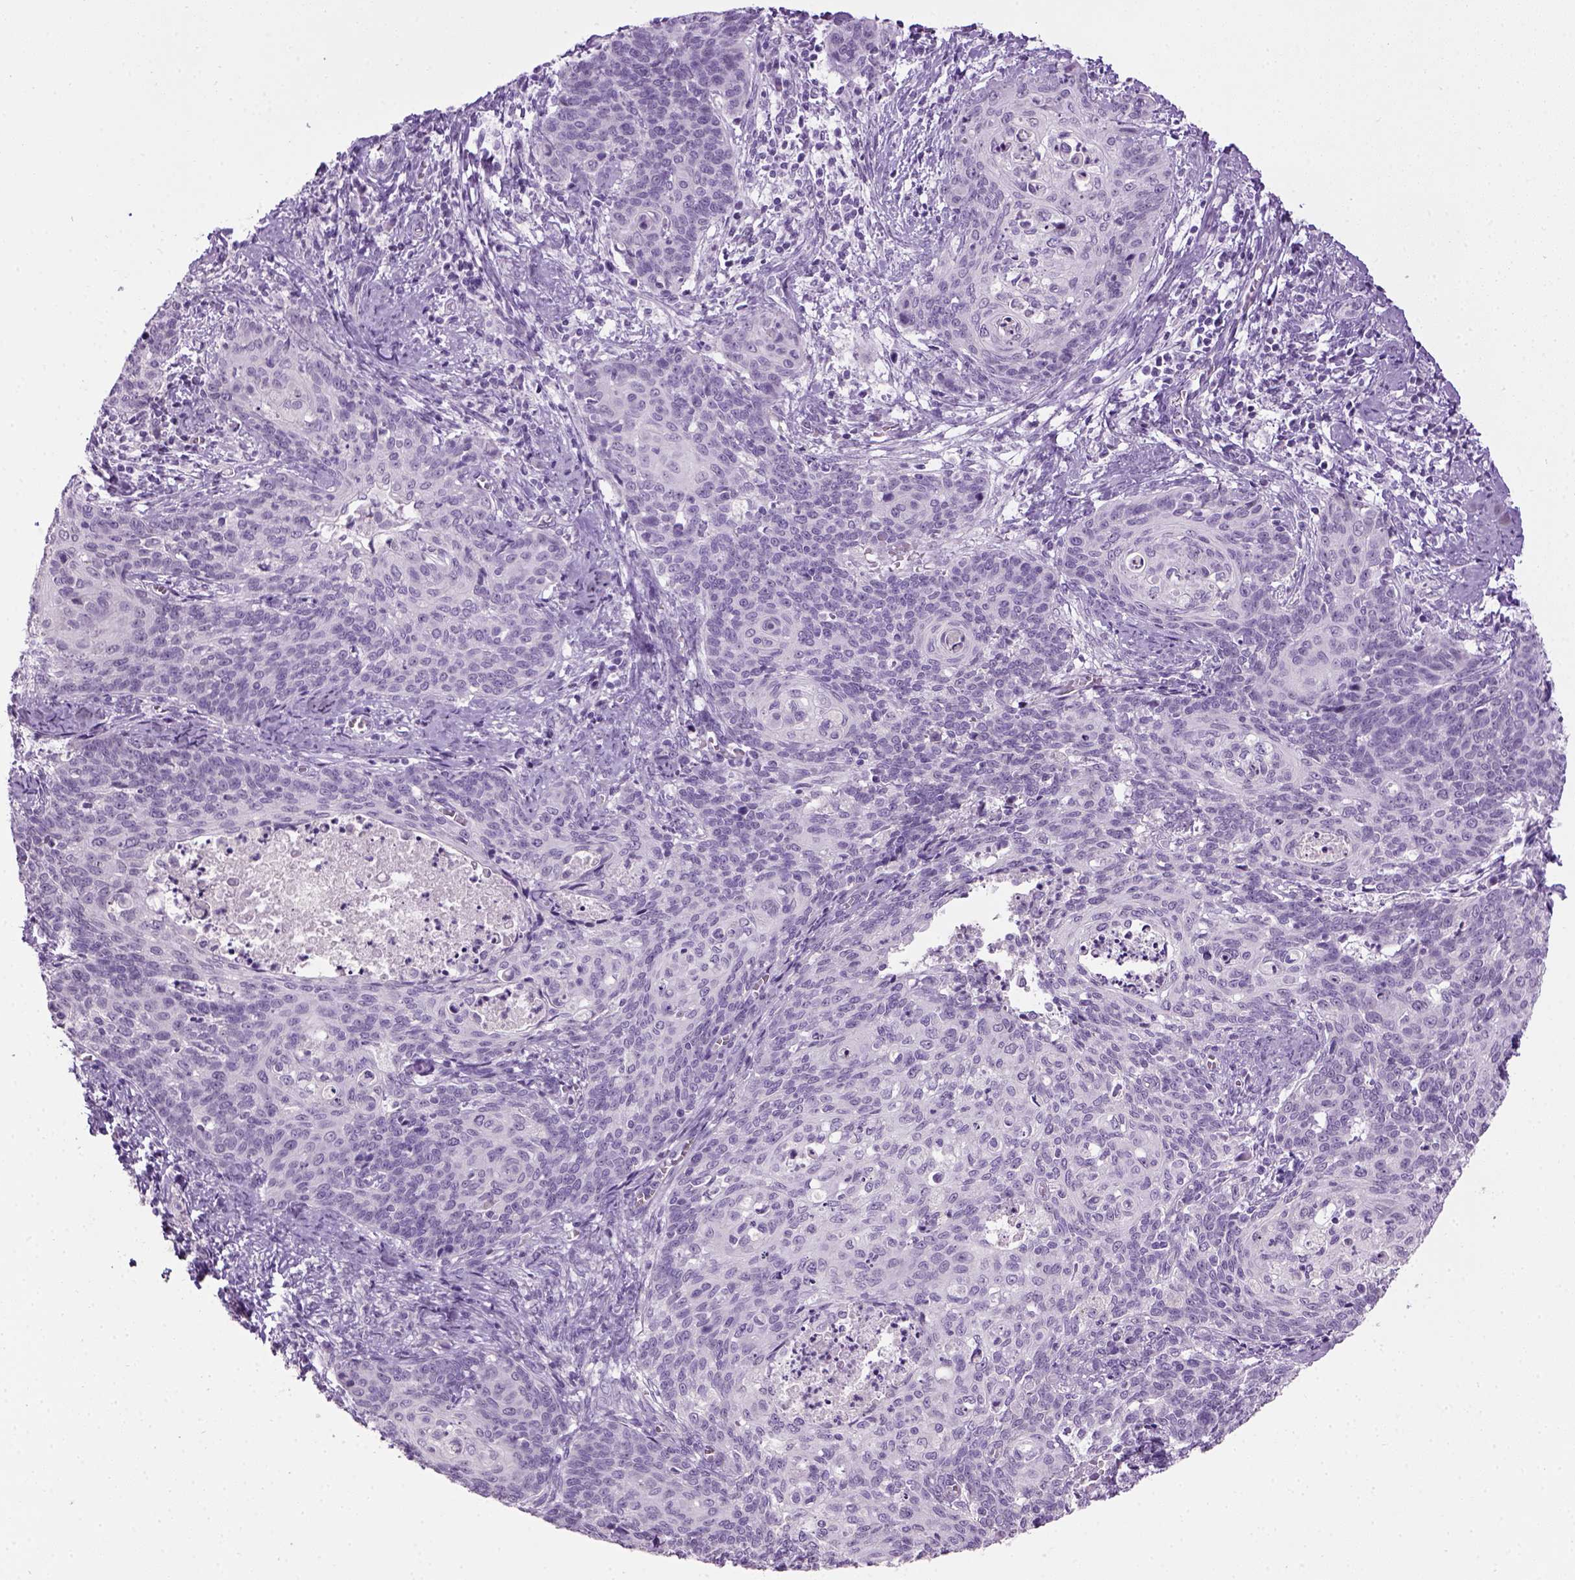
{"staining": {"intensity": "negative", "quantity": "none", "location": "none"}, "tissue": "cervical cancer", "cell_type": "Tumor cells", "image_type": "cancer", "snomed": [{"axis": "morphology", "description": "Normal tissue, NOS"}, {"axis": "morphology", "description": "Squamous cell carcinoma, NOS"}, {"axis": "topography", "description": "Cervix"}], "caption": "The photomicrograph displays no significant positivity in tumor cells of squamous cell carcinoma (cervical). (DAB immunohistochemistry visualized using brightfield microscopy, high magnification).", "gene": "GABRB2", "patient": {"sex": "female", "age": 39}}